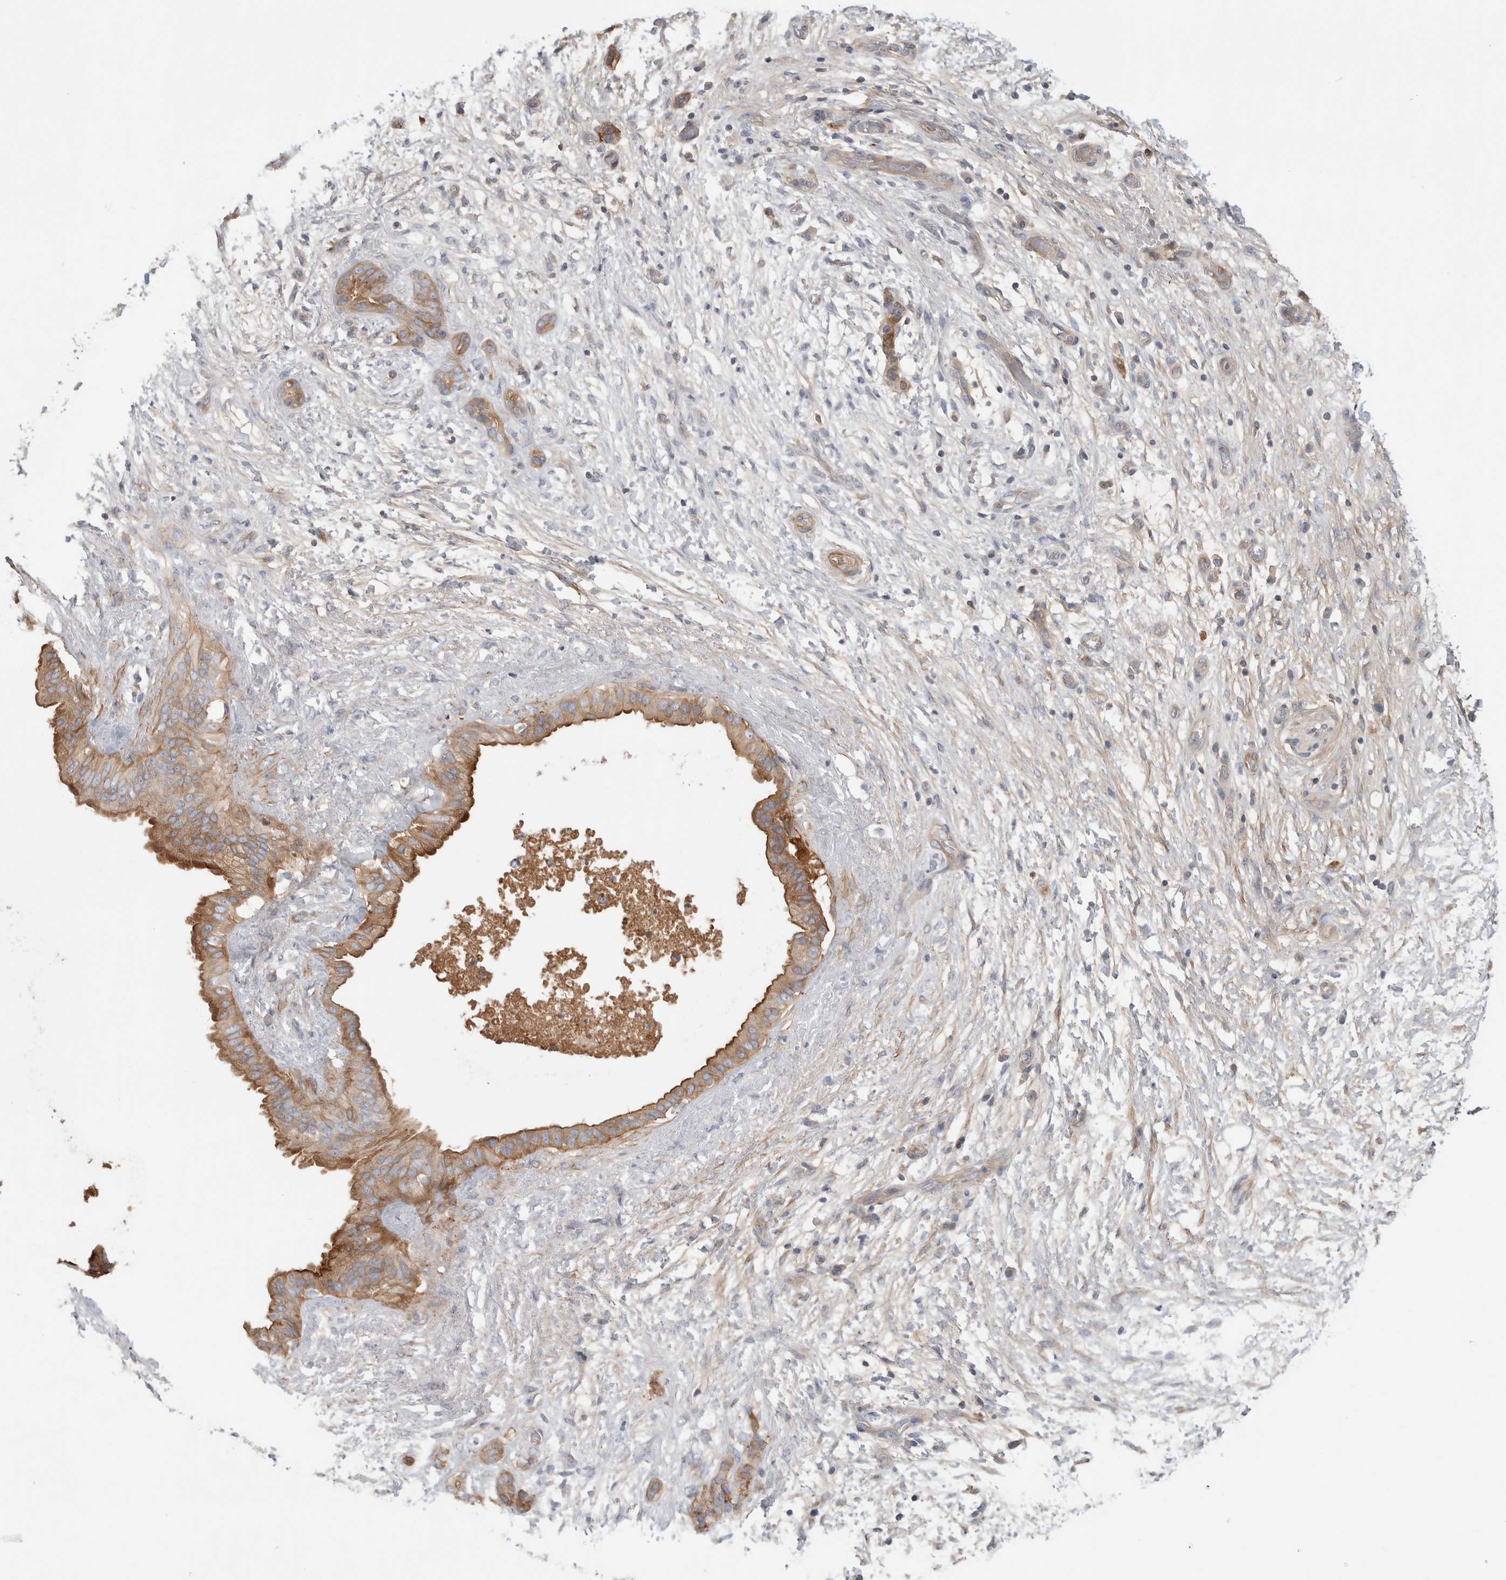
{"staining": {"intensity": "moderate", "quantity": ">75%", "location": "cytoplasmic/membranous"}, "tissue": "pancreatic cancer", "cell_type": "Tumor cells", "image_type": "cancer", "snomed": [{"axis": "morphology", "description": "Adenocarcinoma, NOS"}, {"axis": "topography", "description": "Pancreas"}], "caption": "Protein expression analysis of human pancreatic cancer reveals moderate cytoplasmic/membranous staining in approximately >75% of tumor cells. The protein of interest is stained brown, and the nuclei are stained in blue (DAB (3,3'-diaminobenzidine) IHC with brightfield microscopy, high magnification).", "gene": "CFI", "patient": {"sex": "female", "age": 78}}